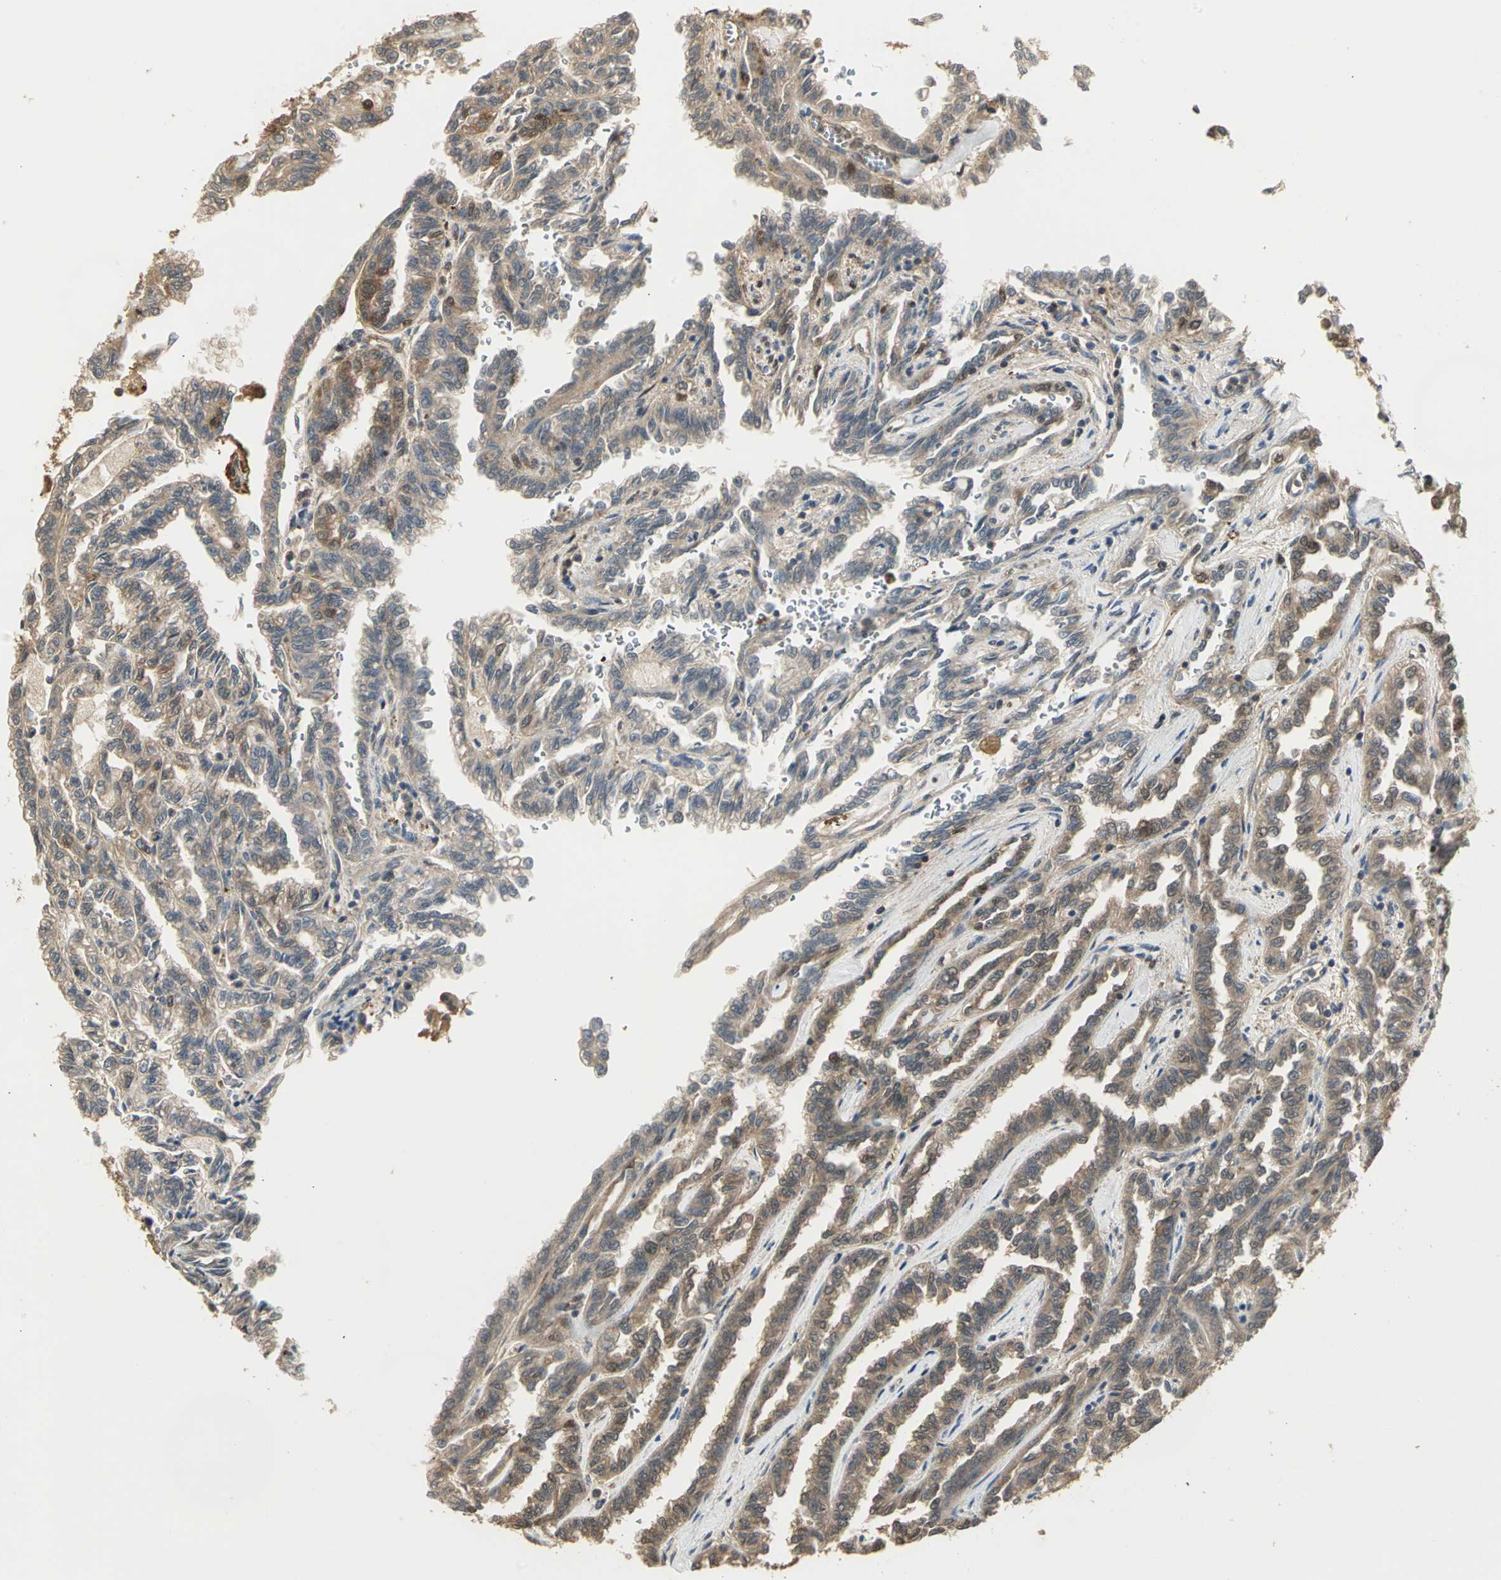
{"staining": {"intensity": "moderate", "quantity": ">75%", "location": "cytoplasmic/membranous"}, "tissue": "renal cancer", "cell_type": "Tumor cells", "image_type": "cancer", "snomed": [{"axis": "morphology", "description": "Inflammation, NOS"}, {"axis": "morphology", "description": "Adenocarcinoma, NOS"}, {"axis": "topography", "description": "Kidney"}], "caption": "An immunohistochemistry (IHC) photomicrograph of tumor tissue is shown. Protein staining in brown highlights moderate cytoplasmic/membranous positivity in renal cancer (adenocarcinoma) within tumor cells.", "gene": "PARK7", "patient": {"sex": "male", "age": 68}}